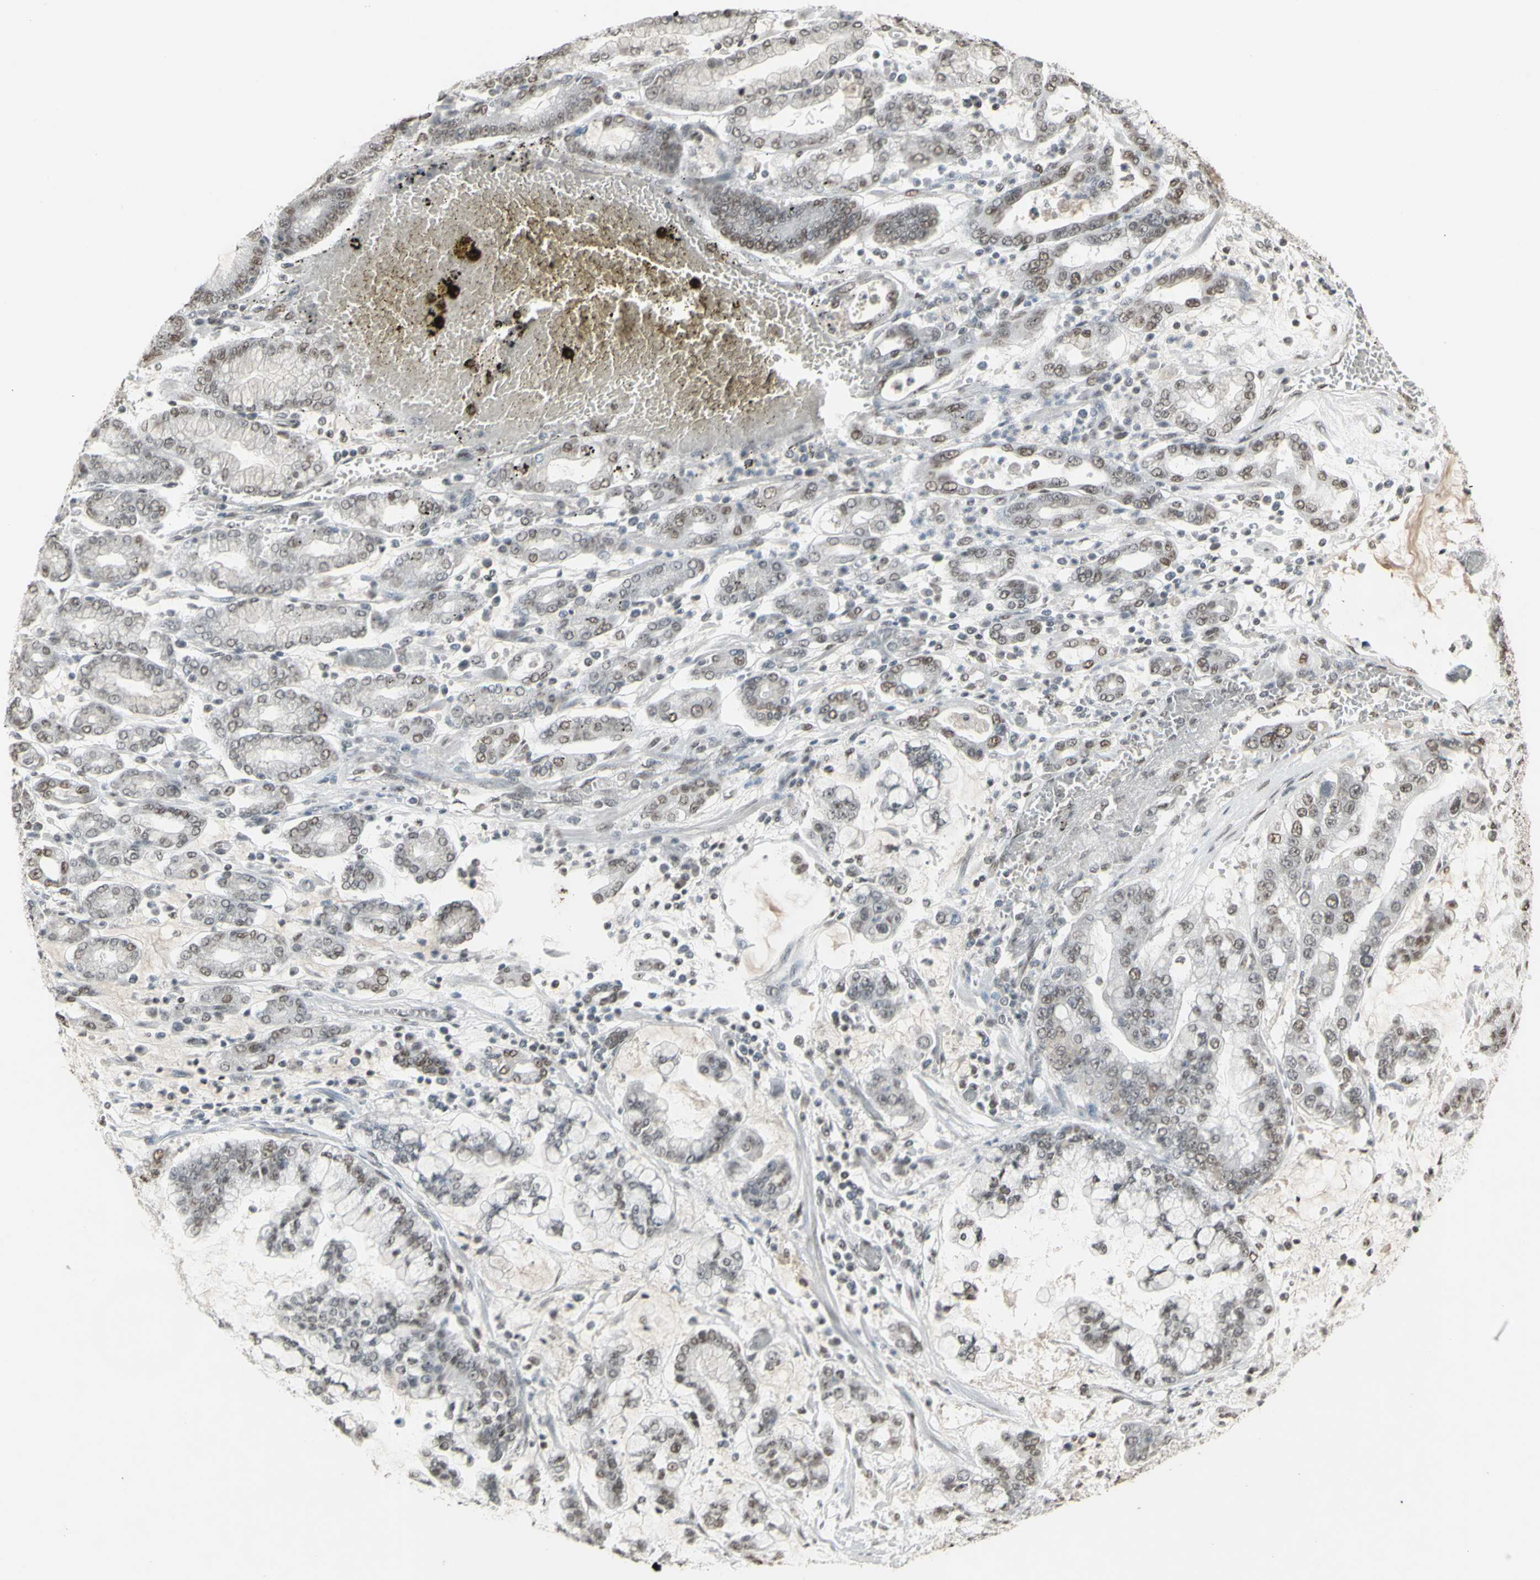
{"staining": {"intensity": "weak", "quantity": "25%-75%", "location": "nuclear"}, "tissue": "stomach cancer", "cell_type": "Tumor cells", "image_type": "cancer", "snomed": [{"axis": "morphology", "description": "Normal tissue, NOS"}, {"axis": "morphology", "description": "Adenocarcinoma, NOS"}, {"axis": "topography", "description": "Stomach, upper"}, {"axis": "topography", "description": "Stomach"}], "caption": "Immunohistochemistry (IHC) image of adenocarcinoma (stomach) stained for a protein (brown), which exhibits low levels of weak nuclear positivity in approximately 25%-75% of tumor cells.", "gene": "TRIM28", "patient": {"sex": "male", "age": 76}}